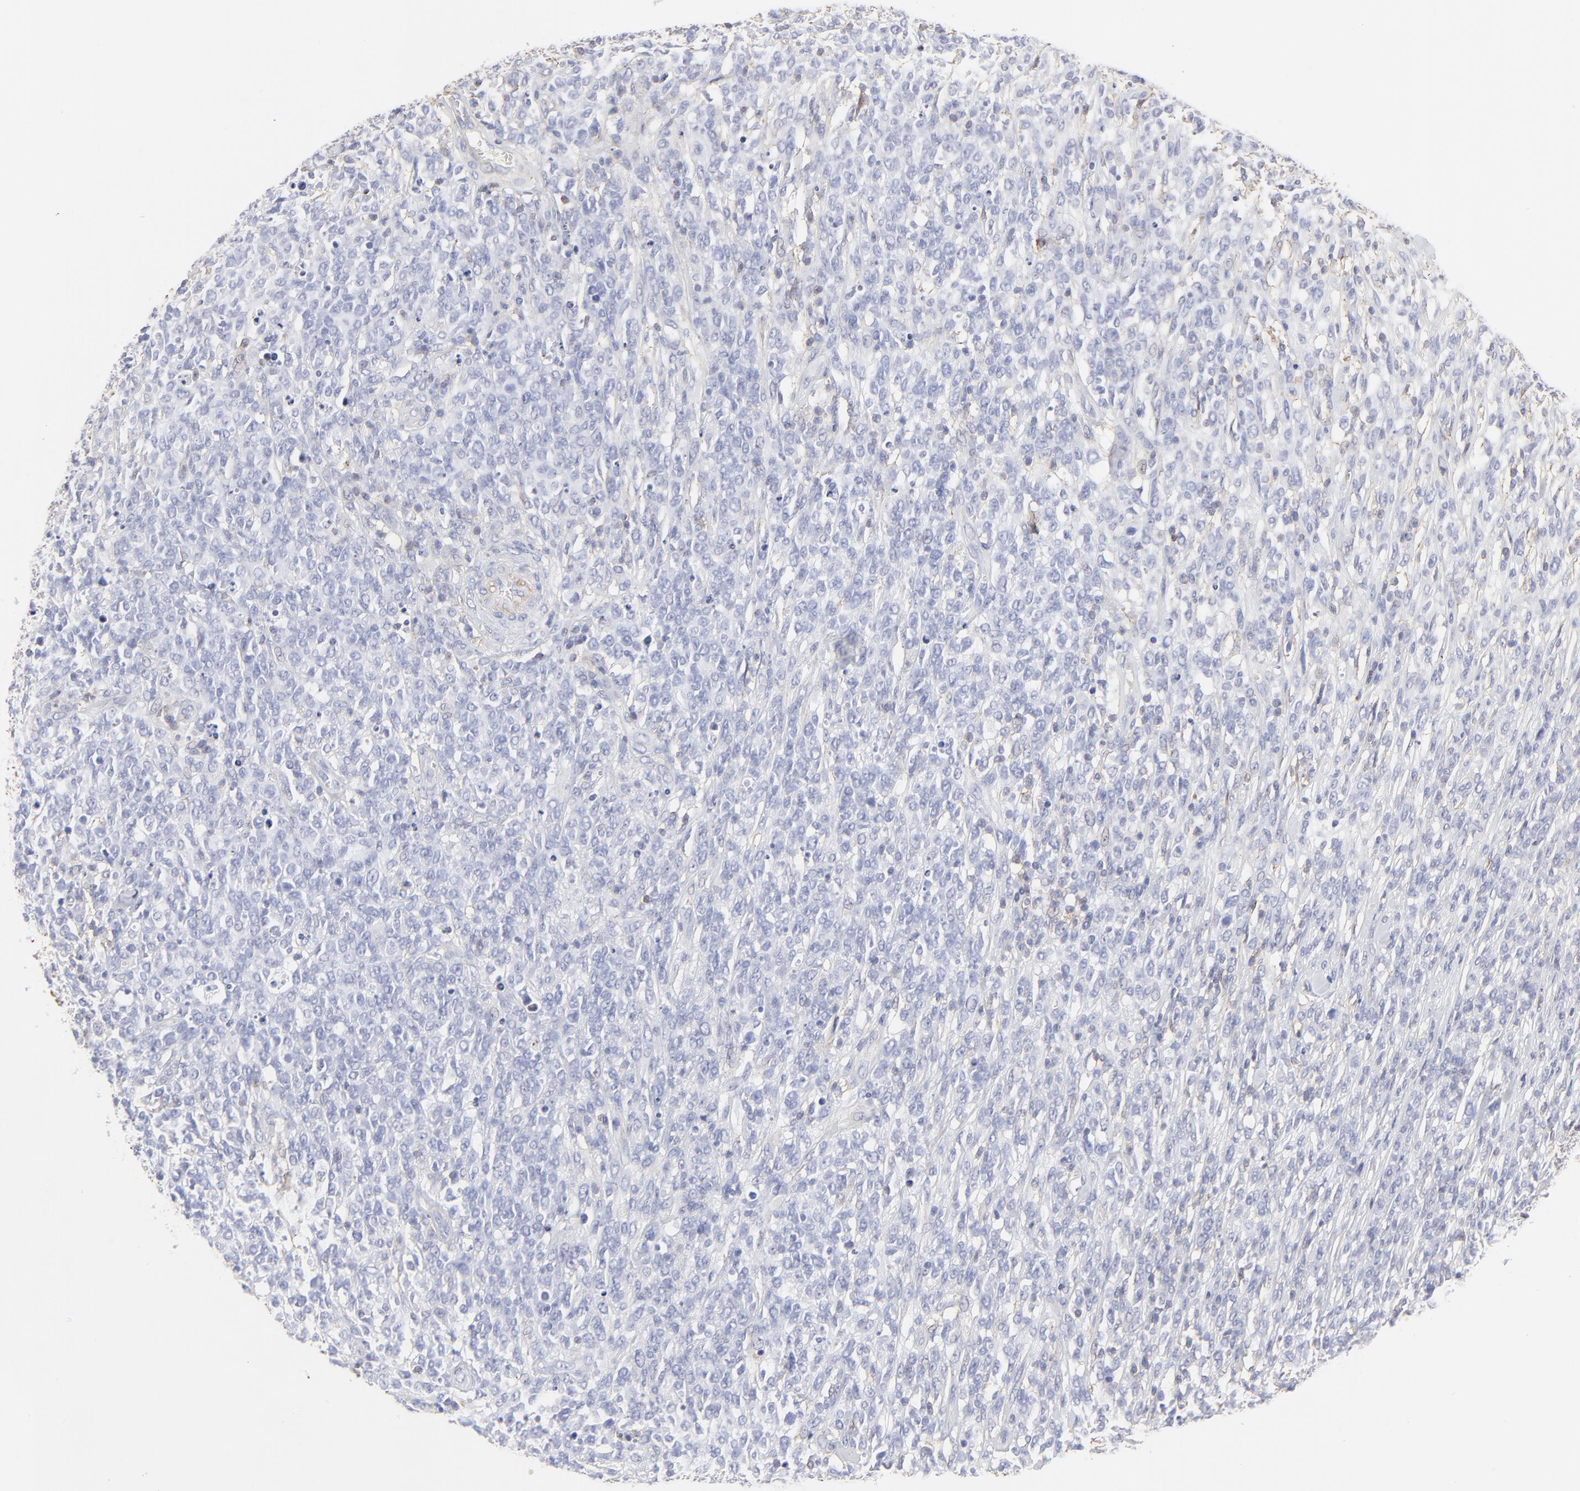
{"staining": {"intensity": "negative", "quantity": "none", "location": "none"}, "tissue": "lymphoma", "cell_type": "Tumor cells", "image_type": "cancer", "snomed": [{"axis": "morphology", "description": "Malignant lymphoma, non-Hodgkin's type, High grade"}, {"axis": "topography", "description": "Lymph node"}], "caption": "Photomicrograph shows no protein expression in tumor cells of lymphoma tissue.", "gene": "ANXA6", "patient": {"sex": "female", "age": 73}}